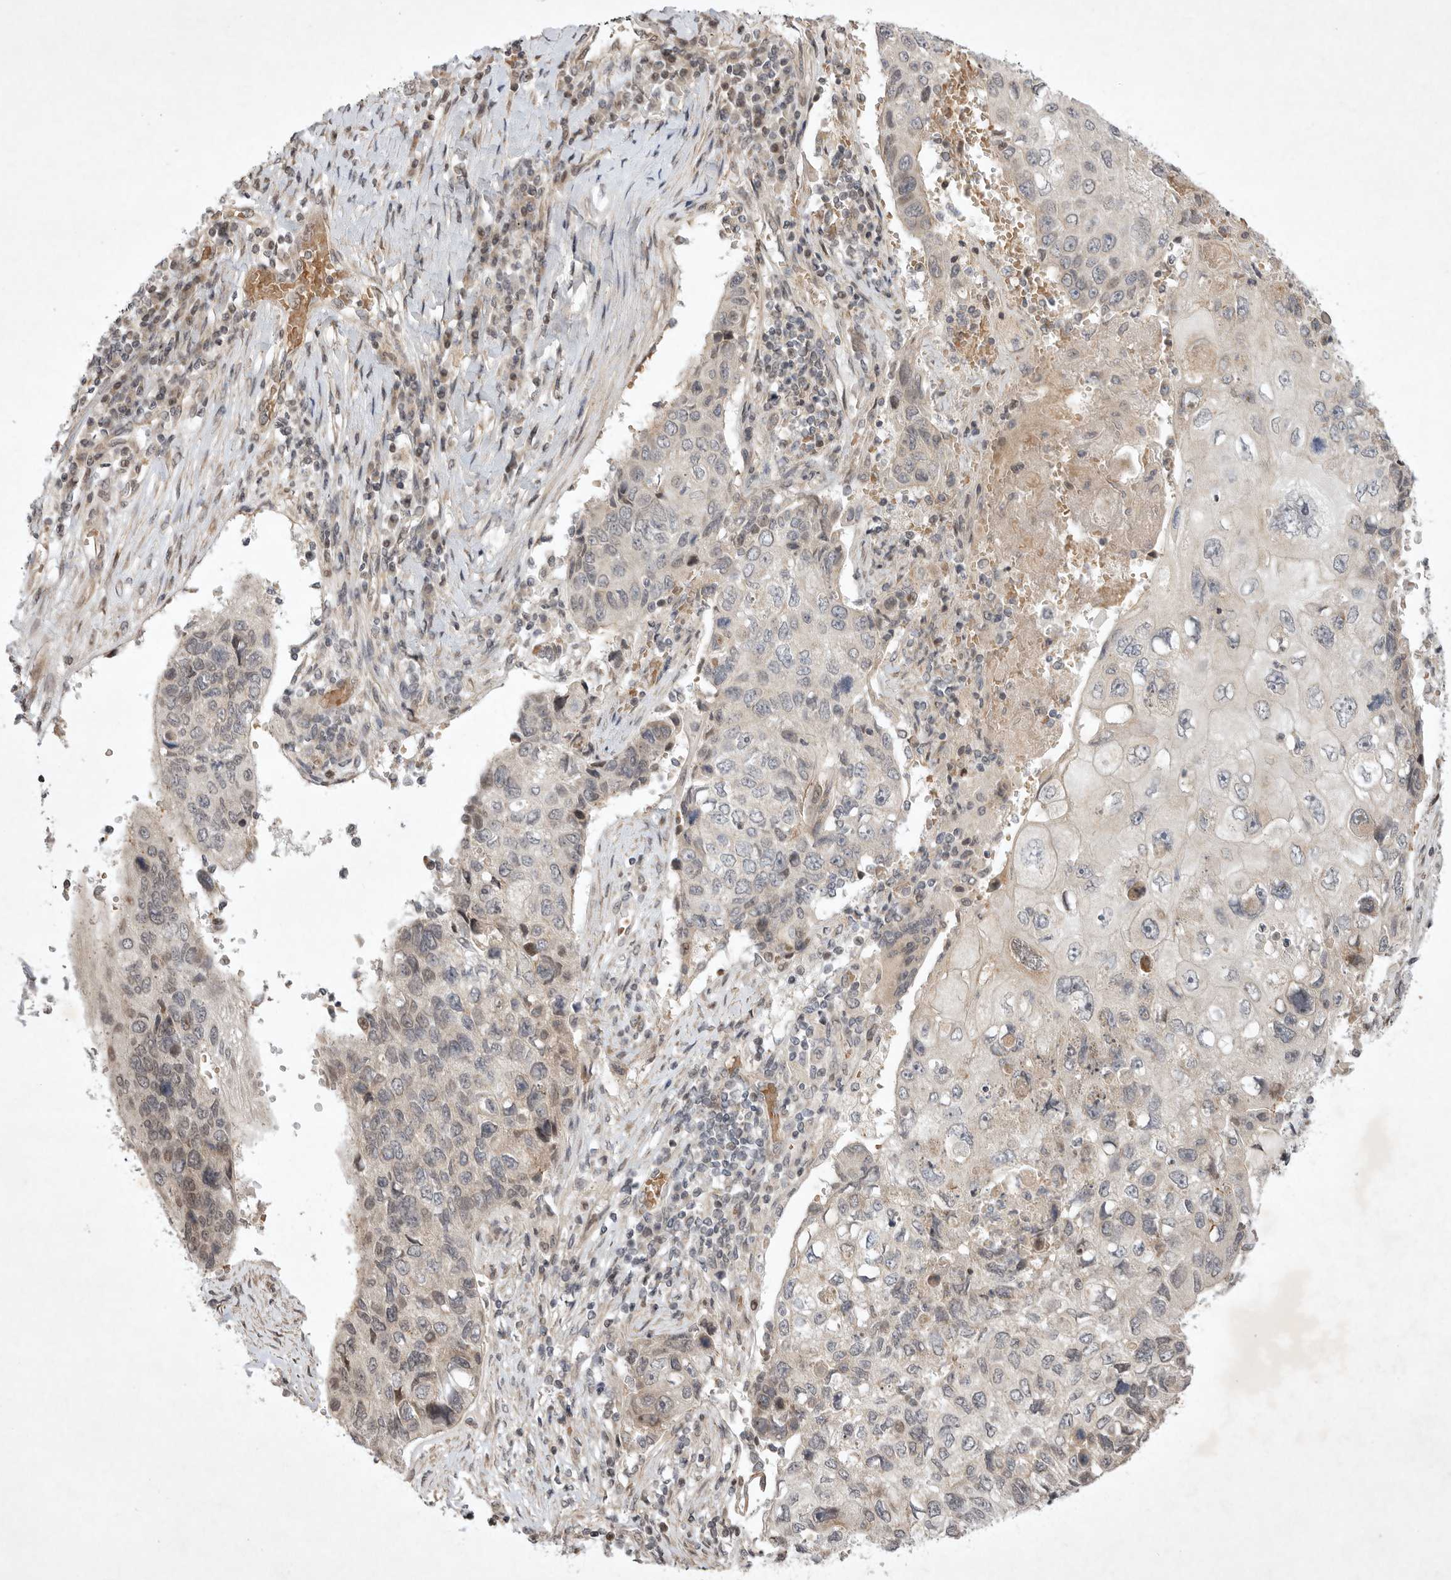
{"staining": {"intensity": "negative", "quantity": "none", "location": "none"}, "tissue": "lung cancer", "cell_type": "Tumor cells", "image_type": "cancer", "snomed": [{"axis": "morphology", "description": "Squamous cell carcinoma, NOS"}, {"axis": "topography", "description": "Lung"}], "caption": "A high-resolution histopathology image shows IHC staining of squamous cell carcinoma (lung), which displays no significant positivity in tumor cells.", "gene": "EIF2AK1", "patient": {"sex": "male", "age": 61}}